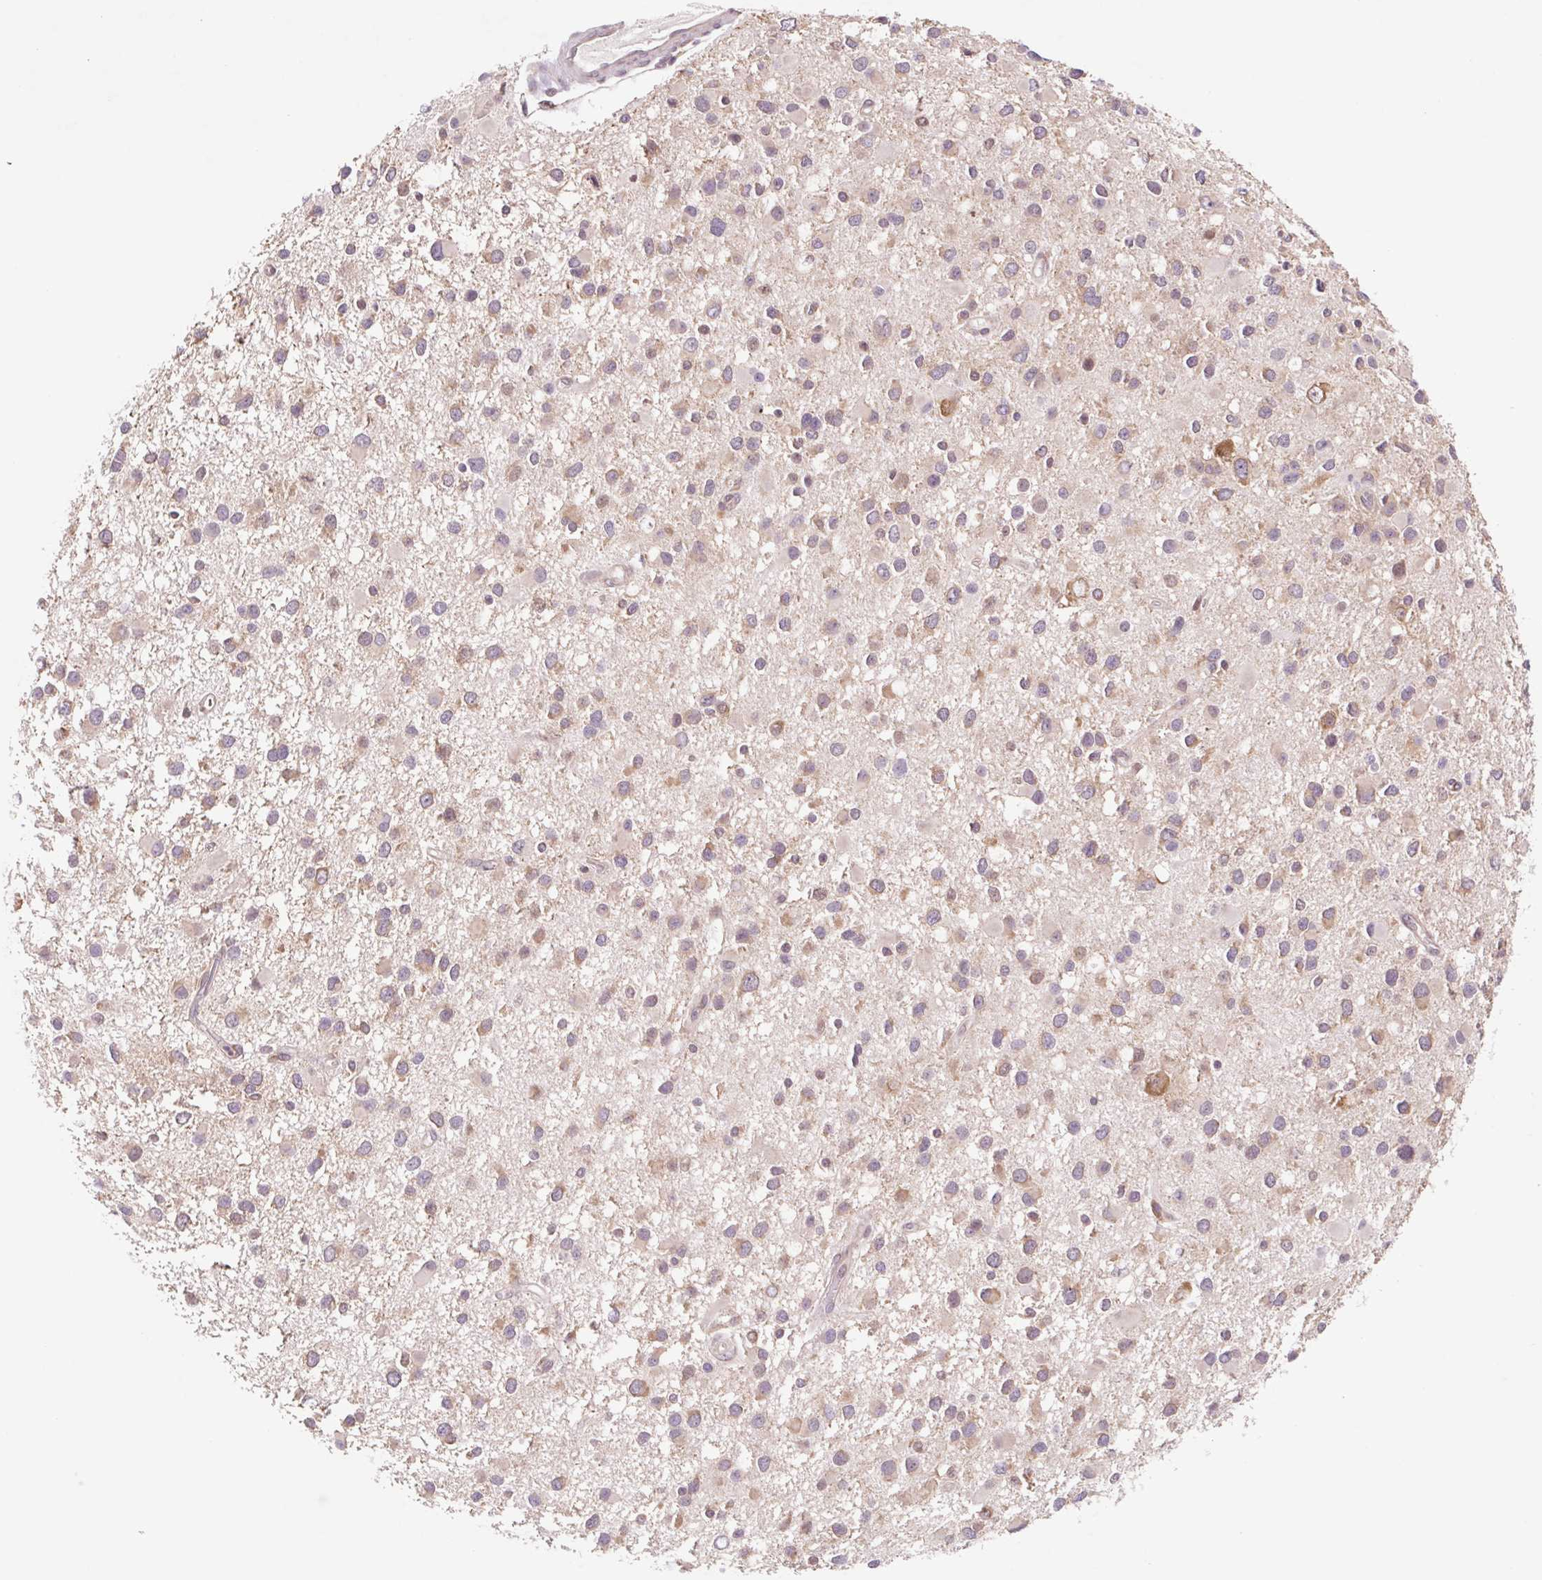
{"staining": {"intensity": "weak", "quantity": "25%-75%", "location": "cytoplasmic/membranous"}, "tissue": "glioma", "cell_type": "Tumor cells", "image_type": "cancer", "snomed": [{"axis": "morphology", "description": "Glioma, malignant, Low grade"}, {"axis": "topography", "description": "Brain"}], "caption": "Protein analysis of glioma tissue demonstrates weak cytoplasmic/membranous expression in approximately 25%-75% of tumor cells. The staining was performed using DAB to visualize the protein expression in brown, while the nuclei were stained in blue with hematoxylin (Magnification: 20x).", "gene": "HFE", "patient": {"sex": "female", "age": 32}}